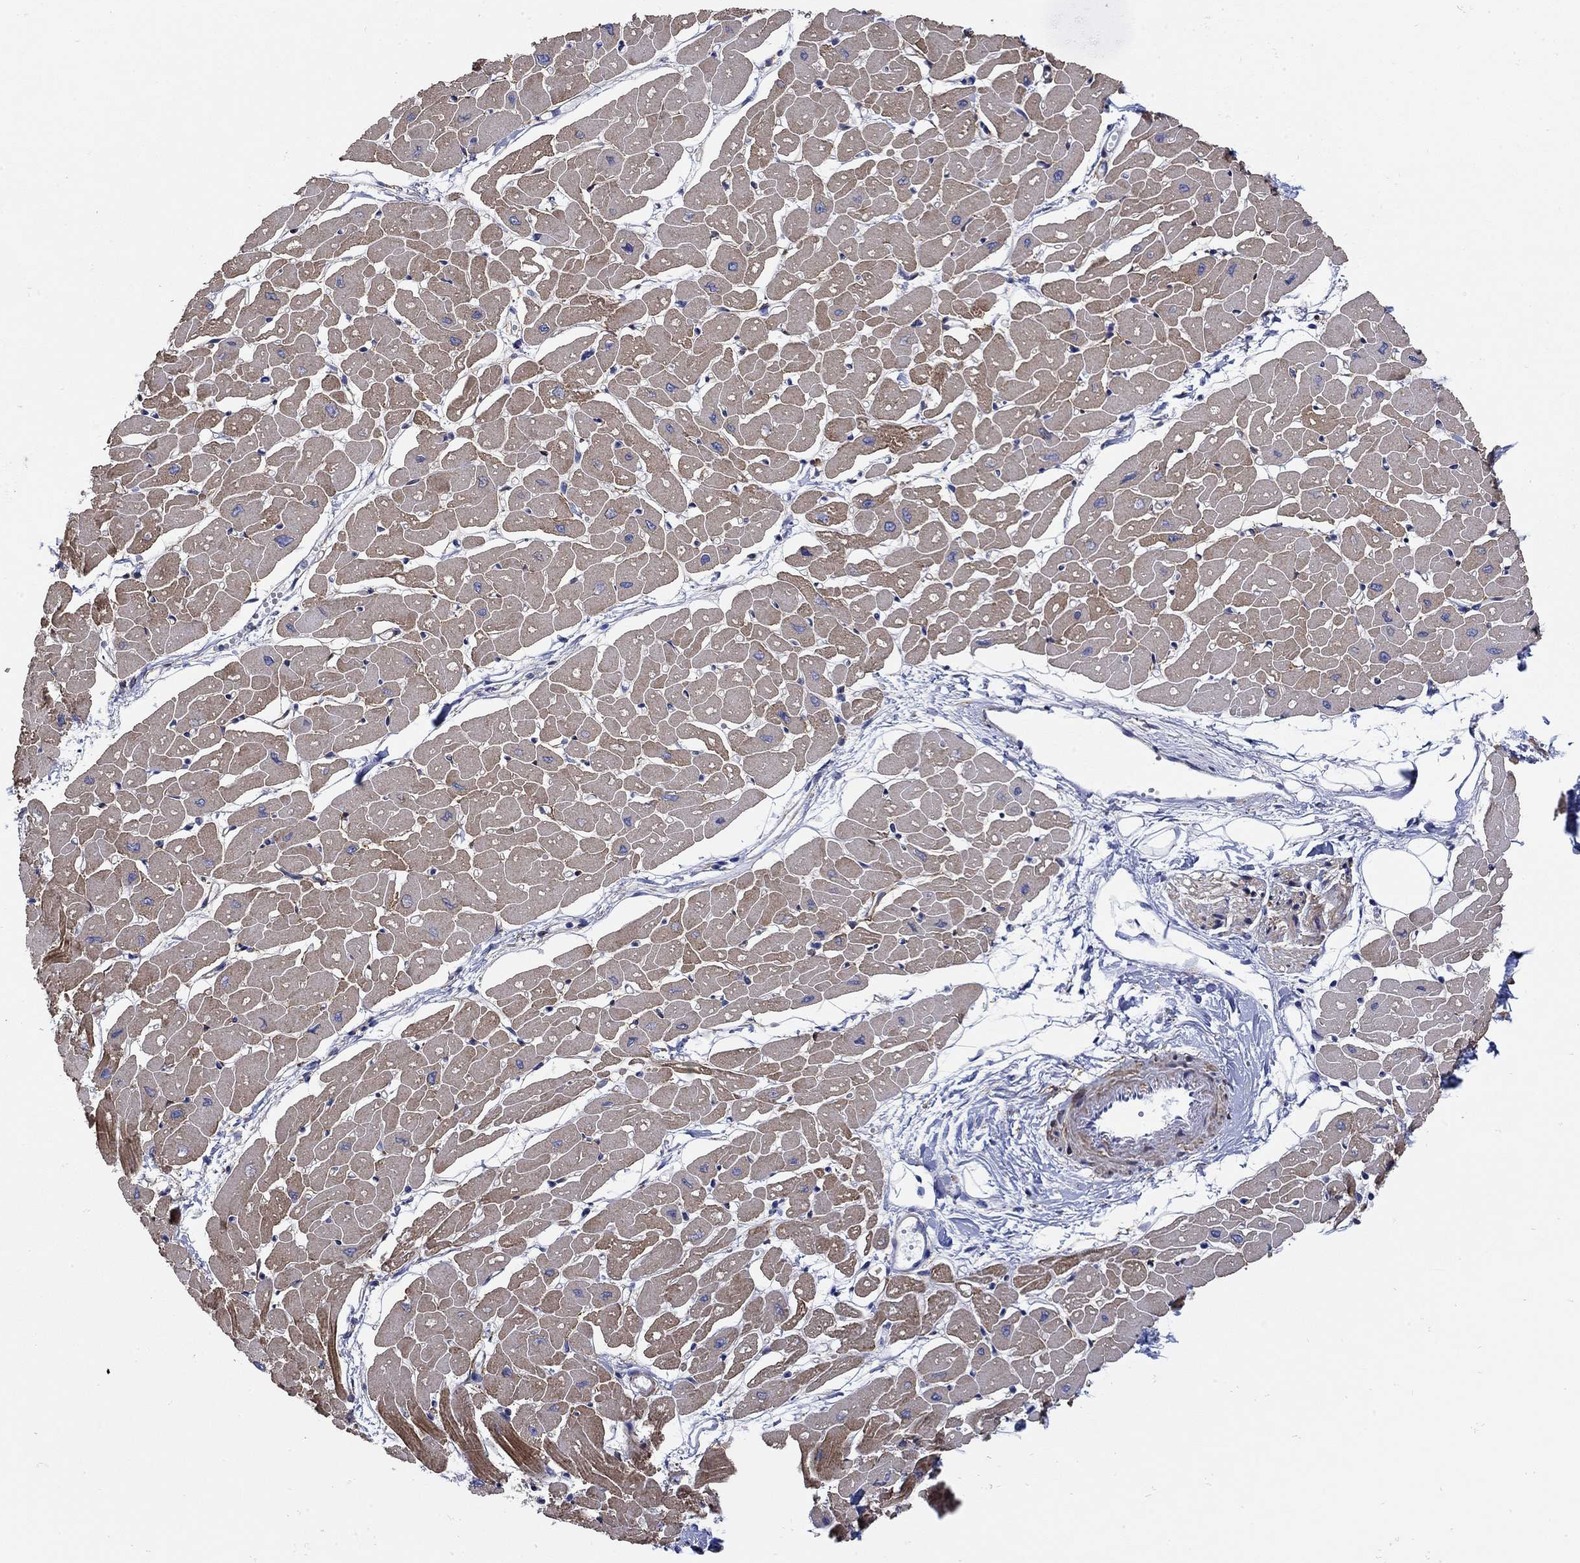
{"staining": {"intensity": "strong", "quantity": "25%-75%", "location": "cytoplasmic/membranous"}, "tissue": "heart muscle", "cell_type": "Cardiomyocytes", "image_type": "normal", "snomed": [{"axis": "morphology", "description": "Normal tissue, NOS"}, {"axis": "topography", "description": "Heart"}], "caption": "Normal heart muscle reveals strong cytoplasmic/membranous staining in about 25%-75% of cardiomyocytes.", "gene": "SCN7A", "patient": {"sex": "male", "age": 57}}